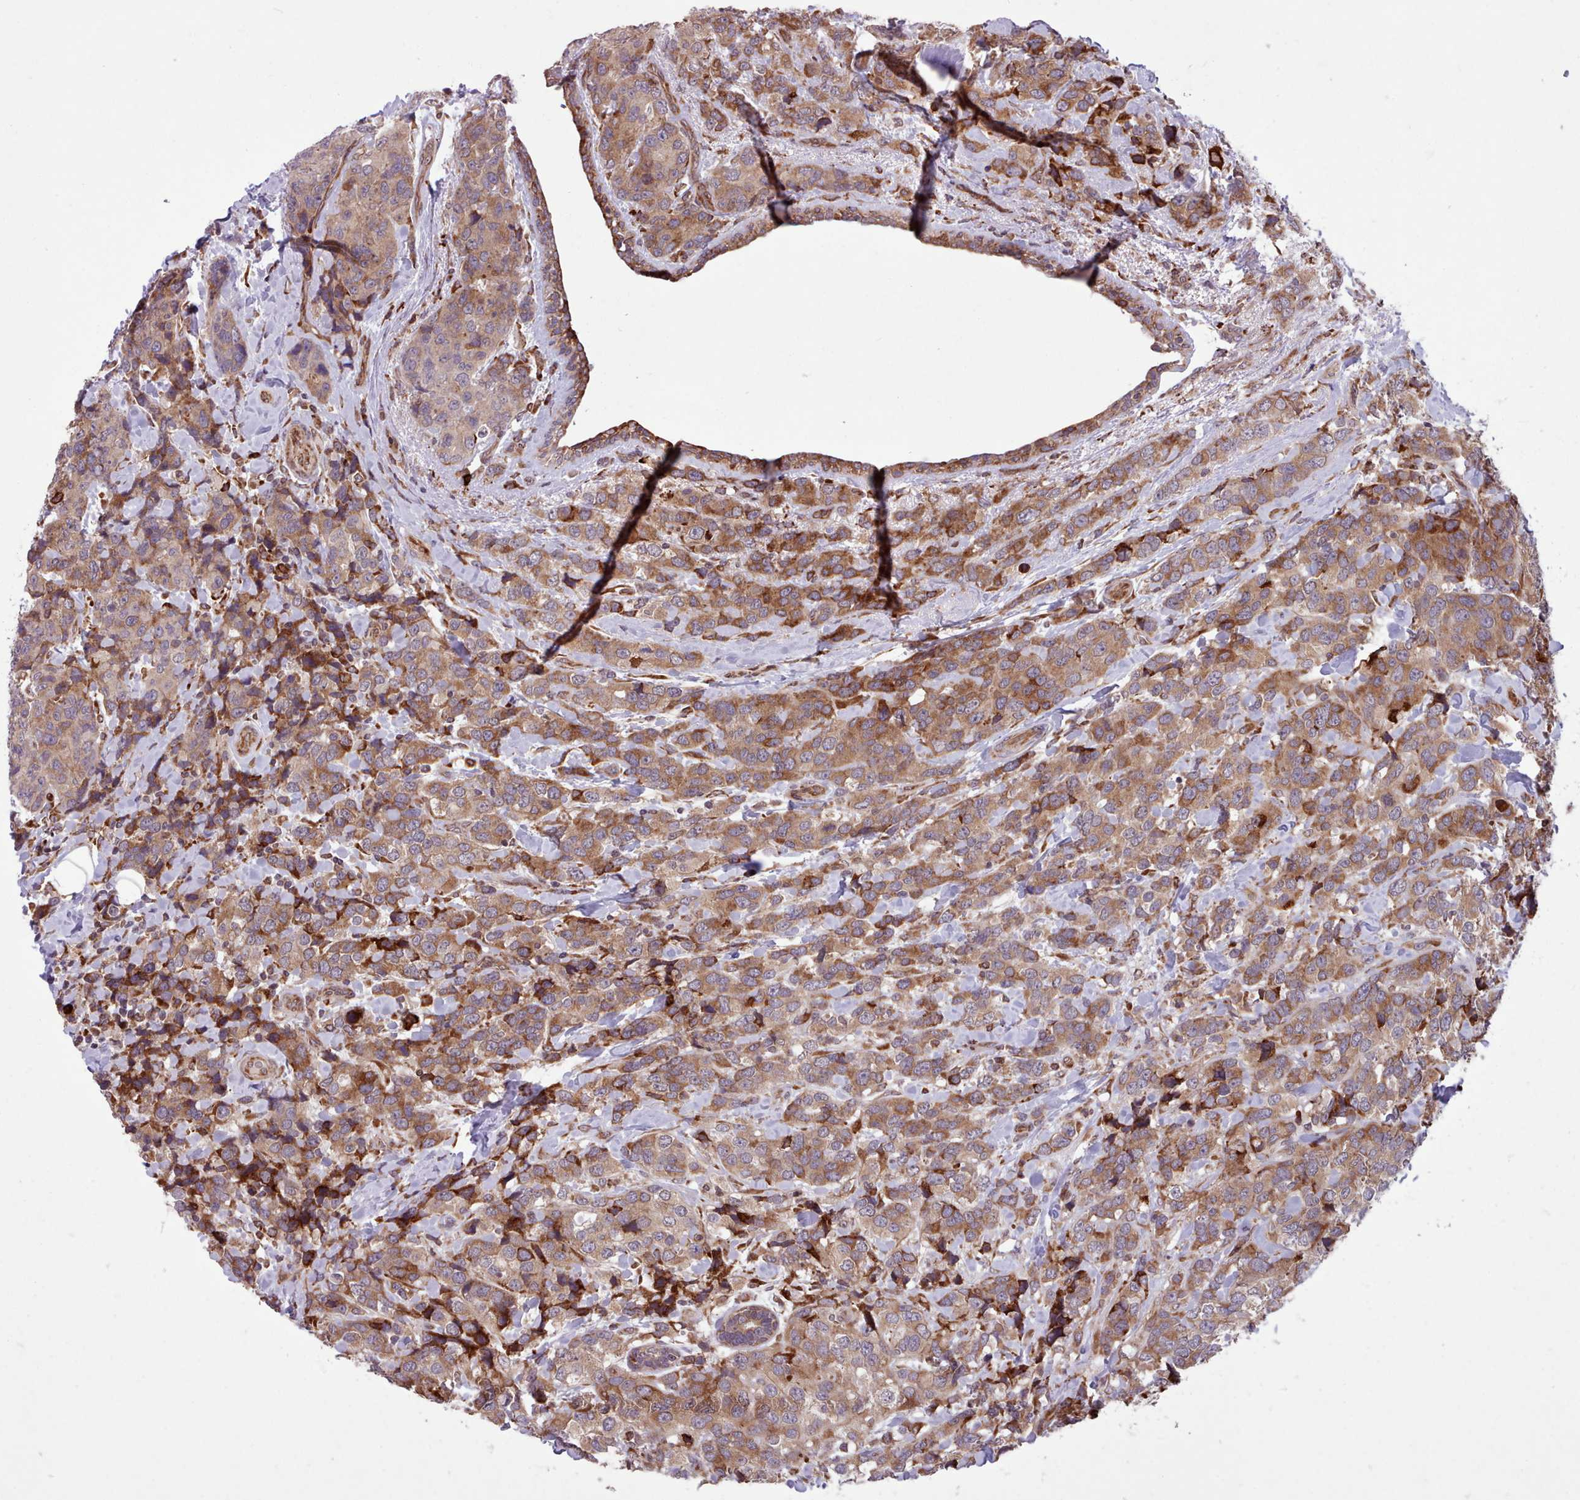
{"staining": {"intensity": "moderate", "quantity": ">75%", "location": "cytoplasmic/membranous"}, "tissue": "breast cancer", "cell_type": "Tumor cells", "image_type": "cancer", "snomed": [{"axis": "morphology", "description": "Lobular carcinoma"}, {"axis": "topography", "description": "Breast"}], "caption": "A brown stain highlights moderate cytoplasmic/membranous staining of a protein in human breast cancer (lobular carcinoma) tumor cells.", "gene": "TTLL3", "patient": {"sex": "female", "age": 59}}